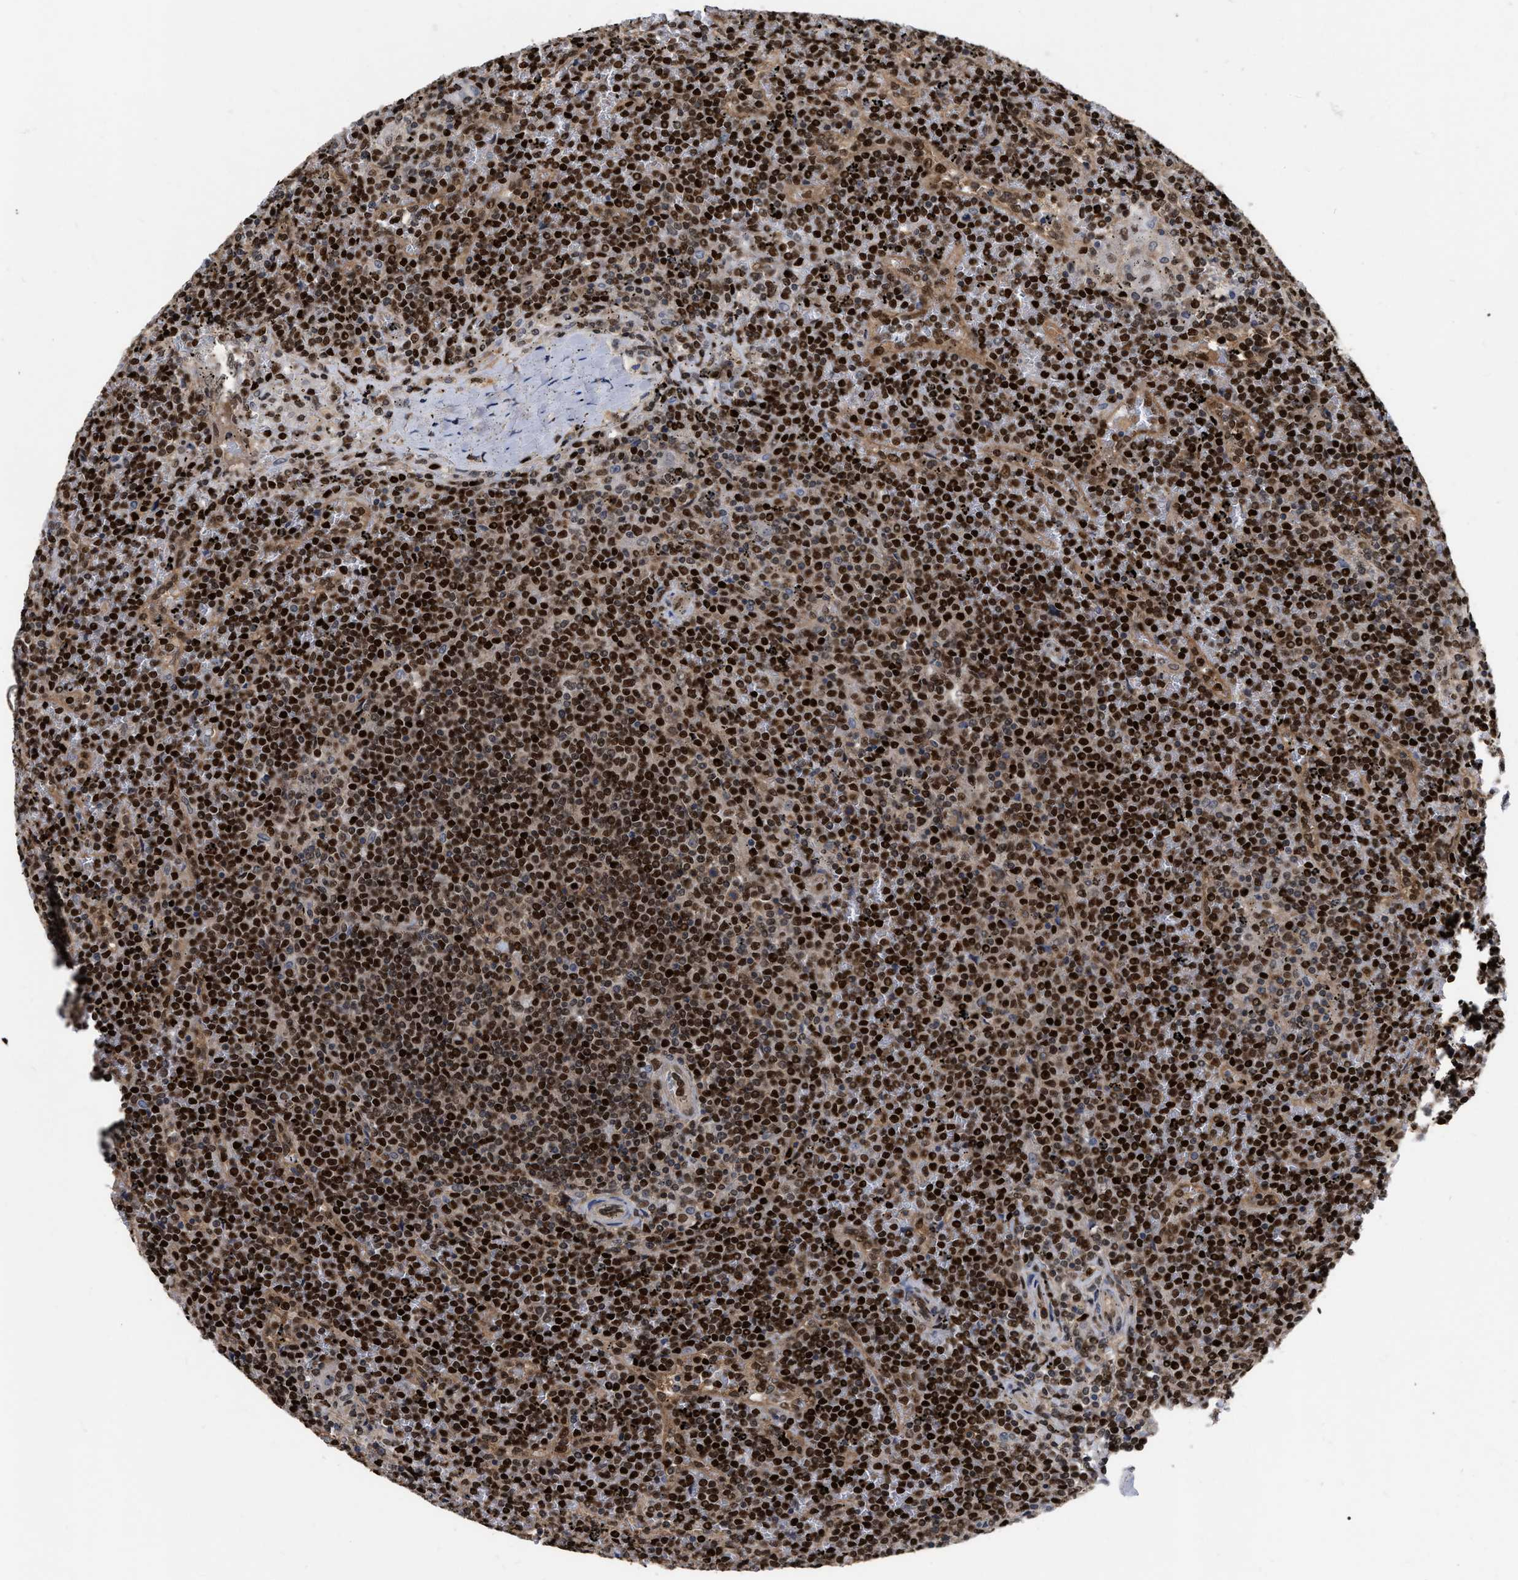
{"staining": {"intensity": "strong", "quantity": ">75%", "location": "cytoplasmic/membranous,nuclear"}, "tissue": "lymphoma", "cell_type": "Tumor cells", "image_type": "cancer", "snomed": [{"axis": "morphology", "description": "Malignant lymphoma, non-Hodgkin's type, Low grade"}, {"axis": "topography", "description": "Spleen"}], "caption": "Strong cytoplasmic/membranous and nuclear staining for a protein is appreciated in approximately >75% of tumor cells of lymphoma using IHC.", "gene": "MDM4", "patient": {"sex": "female", "age": 19}}